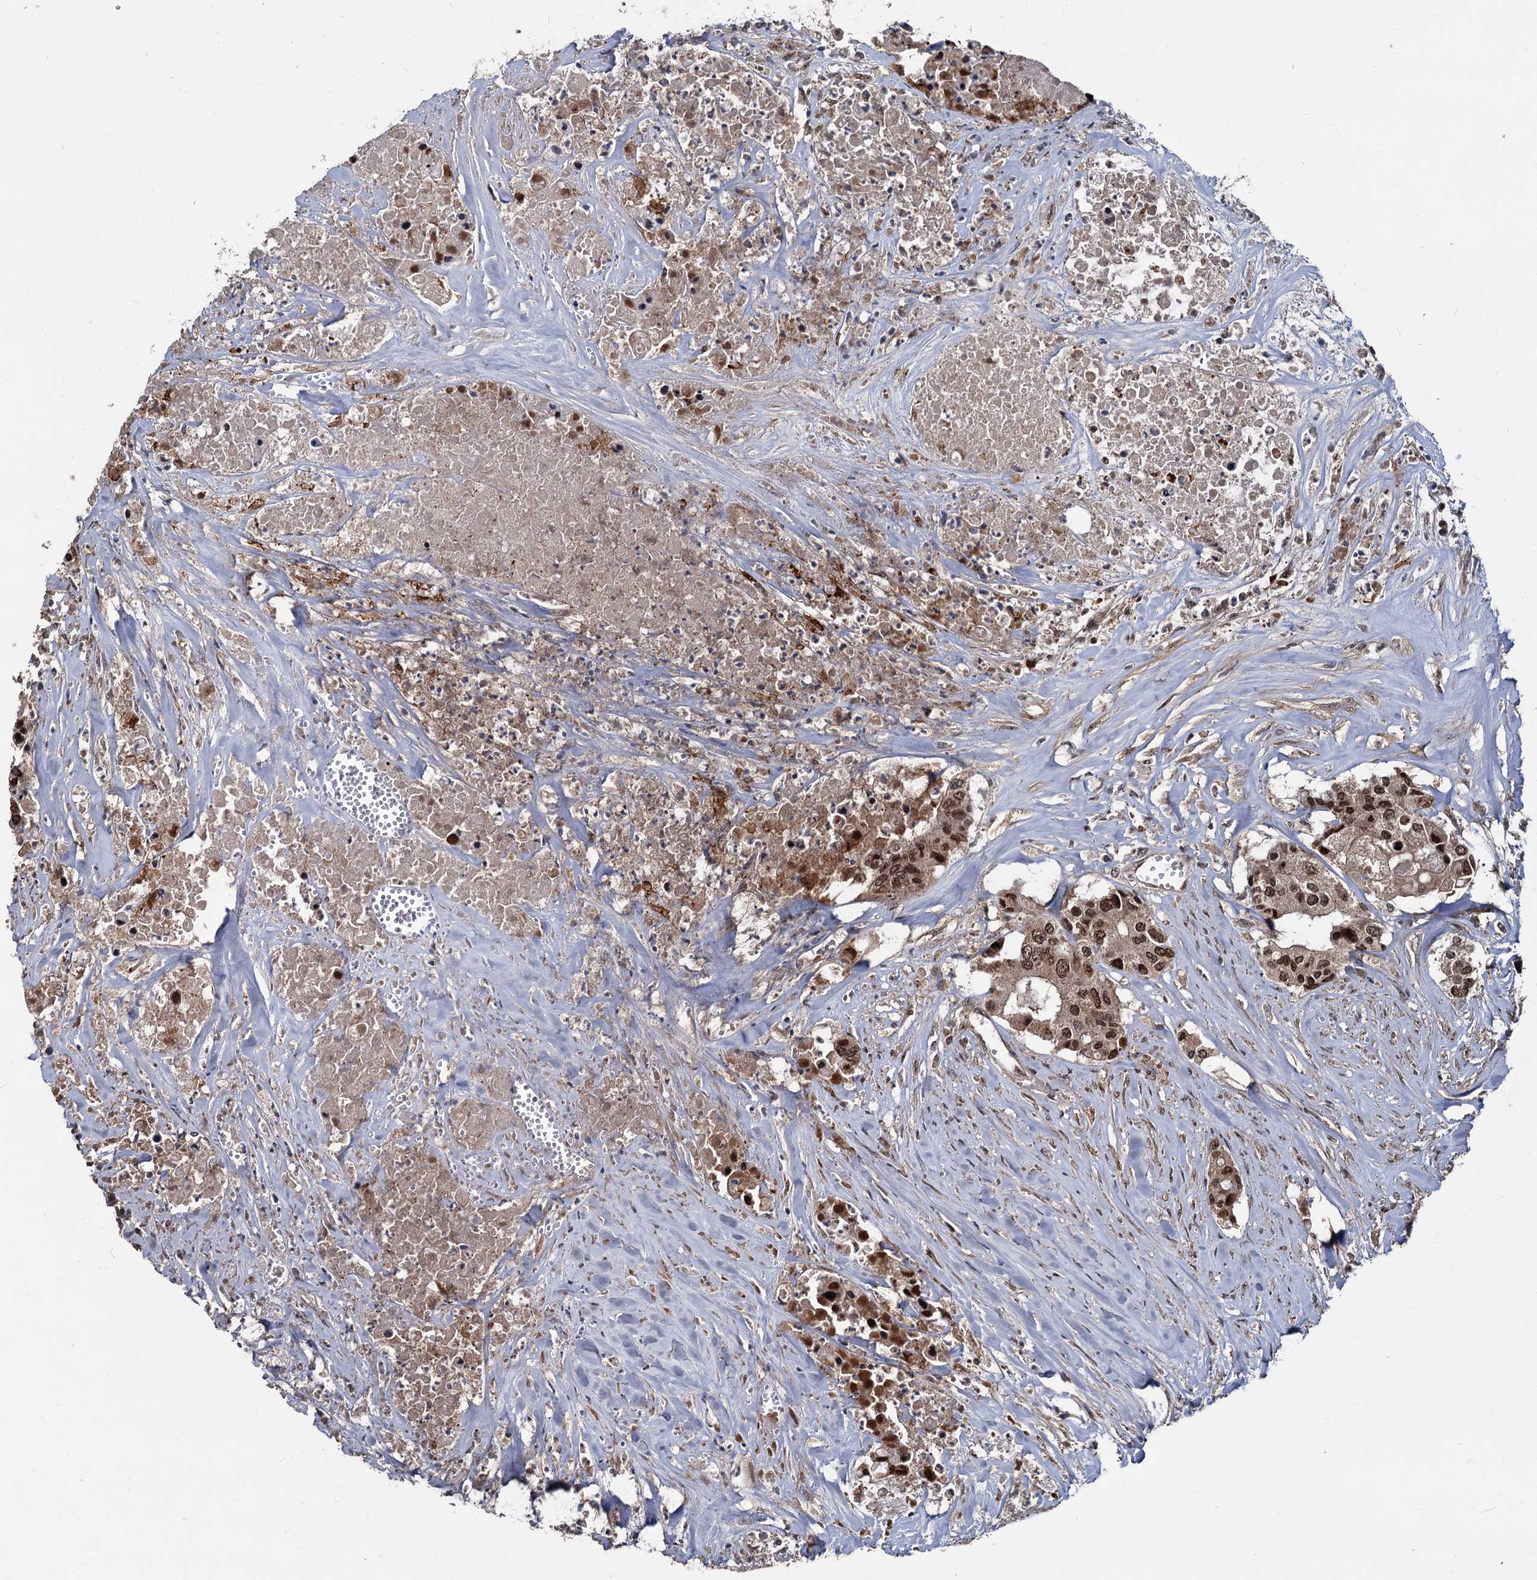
{"staining": {"intensity": "moderate", "quantity": ">75%", "location": "nuclear"}, "tissue": "colorectal cancer", "cell_type": "Tumor cells", "image_type": "cancer", "snomed": [{"axis": "morphology", "description": "Adenocarcinoma, NOS"}, {"axis": "topography", "description": "Colon"}], "caption": "Colorectal cancer (adenocarcinoma) stained for a protein shows moderate nuclear positivity in tumor cells. Nuclei are stained in blue.", "gene": "FAM216B", "patient": {"sex": "male", "age": 77}}